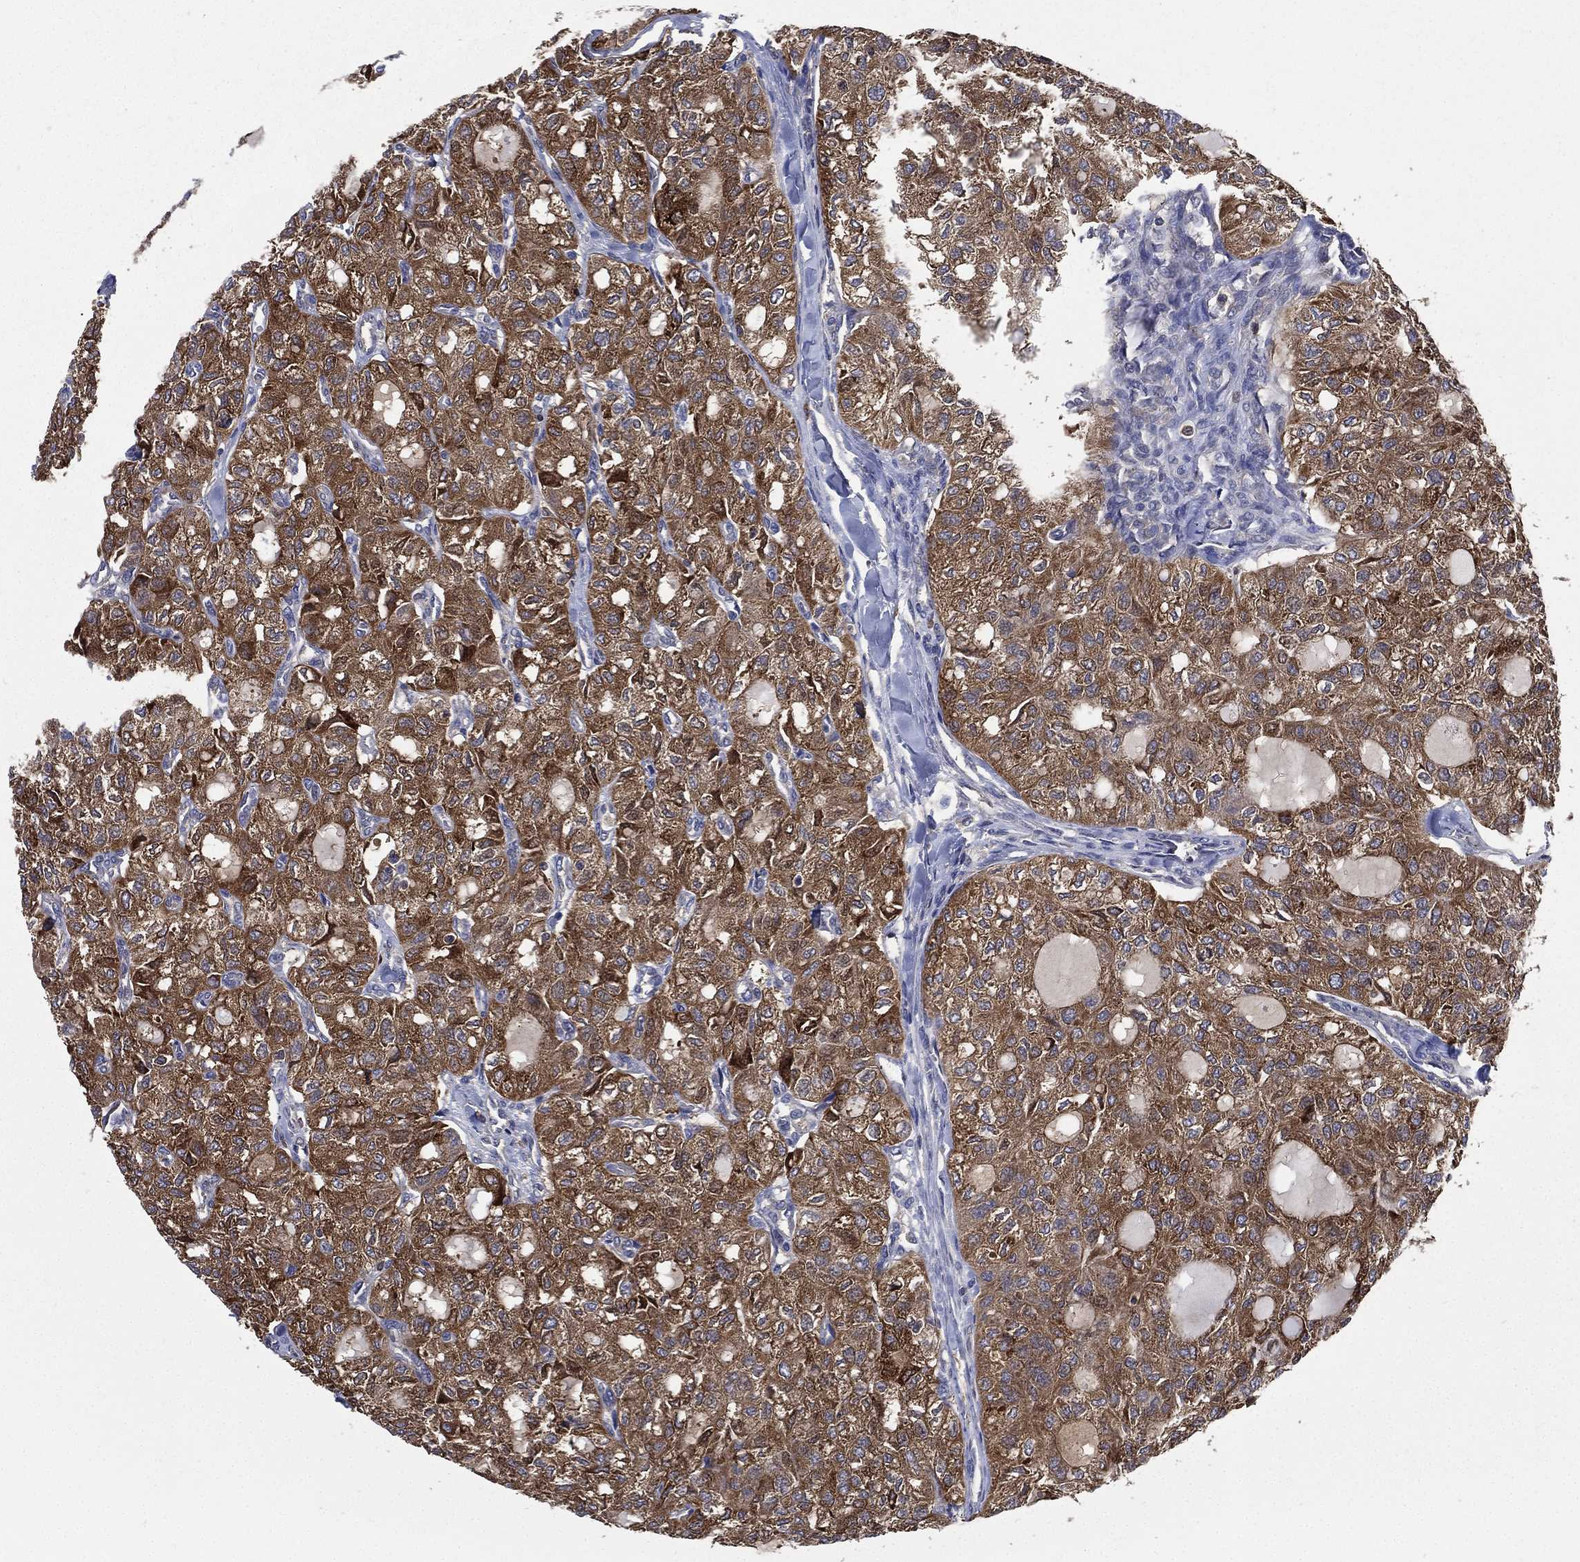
{"staining": {"intensity": "strong", "quantity": ">75%", "location": "cytoplasmic/membranous"}, "tissue": "thyroid cancer", "cell_type": "Tumor cells", "image_type": "cancer", "snomed": [{"axis": "morphology", "description": "Follicular adenoma carcinoma, NOS"}, {"axis": "topography", "description": "Thyroid gland"}], "caption": "A photomicrograph showing strong cytoplasmic/membranous positivity in about >75% of tumor cells in follicular adenoma carcinoma (thyroid), as visualized by brown immunohistochemical staining.", "gene": "SMPD3", "patient": {"sex": "male", "age": 75}}